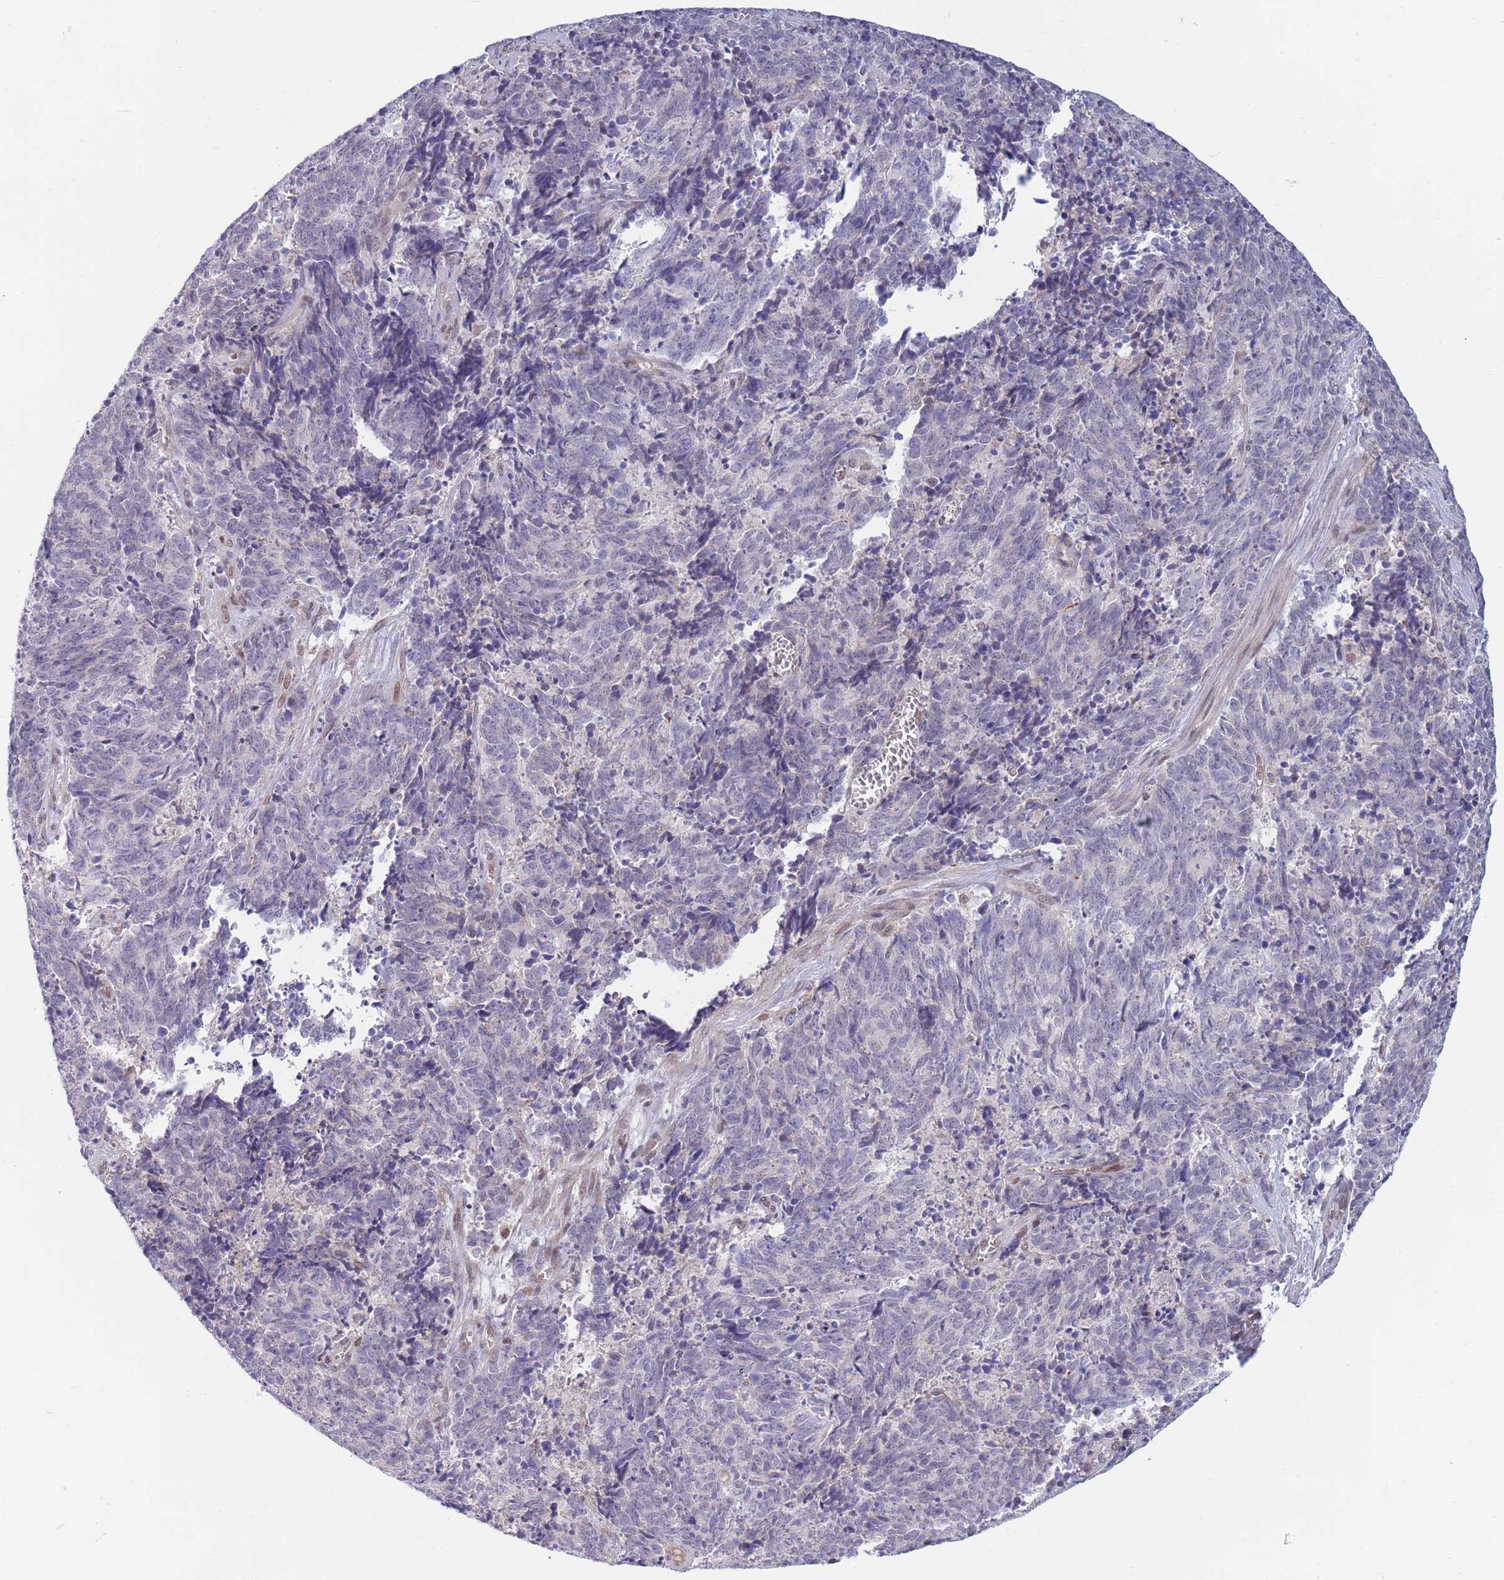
{"staining": {"intensity": "negative", "quantity": "none", "location": "none"}, "tissue": "cervical cancer", "cell_type": "Tumor cells", "image_type": "cancer", "snomed": [{"axis": "morphology", "description": "Squamous cell carcinoma, NOS"}, {"axis": "topography", "description": "Cervix"}], "caption": "Histopathology image shows no significant protein positivity in tumor cells of cervical squamous cell carcinoma.", "gene": "NLRP6", "patient": {"sex": "female", "age": 29}}